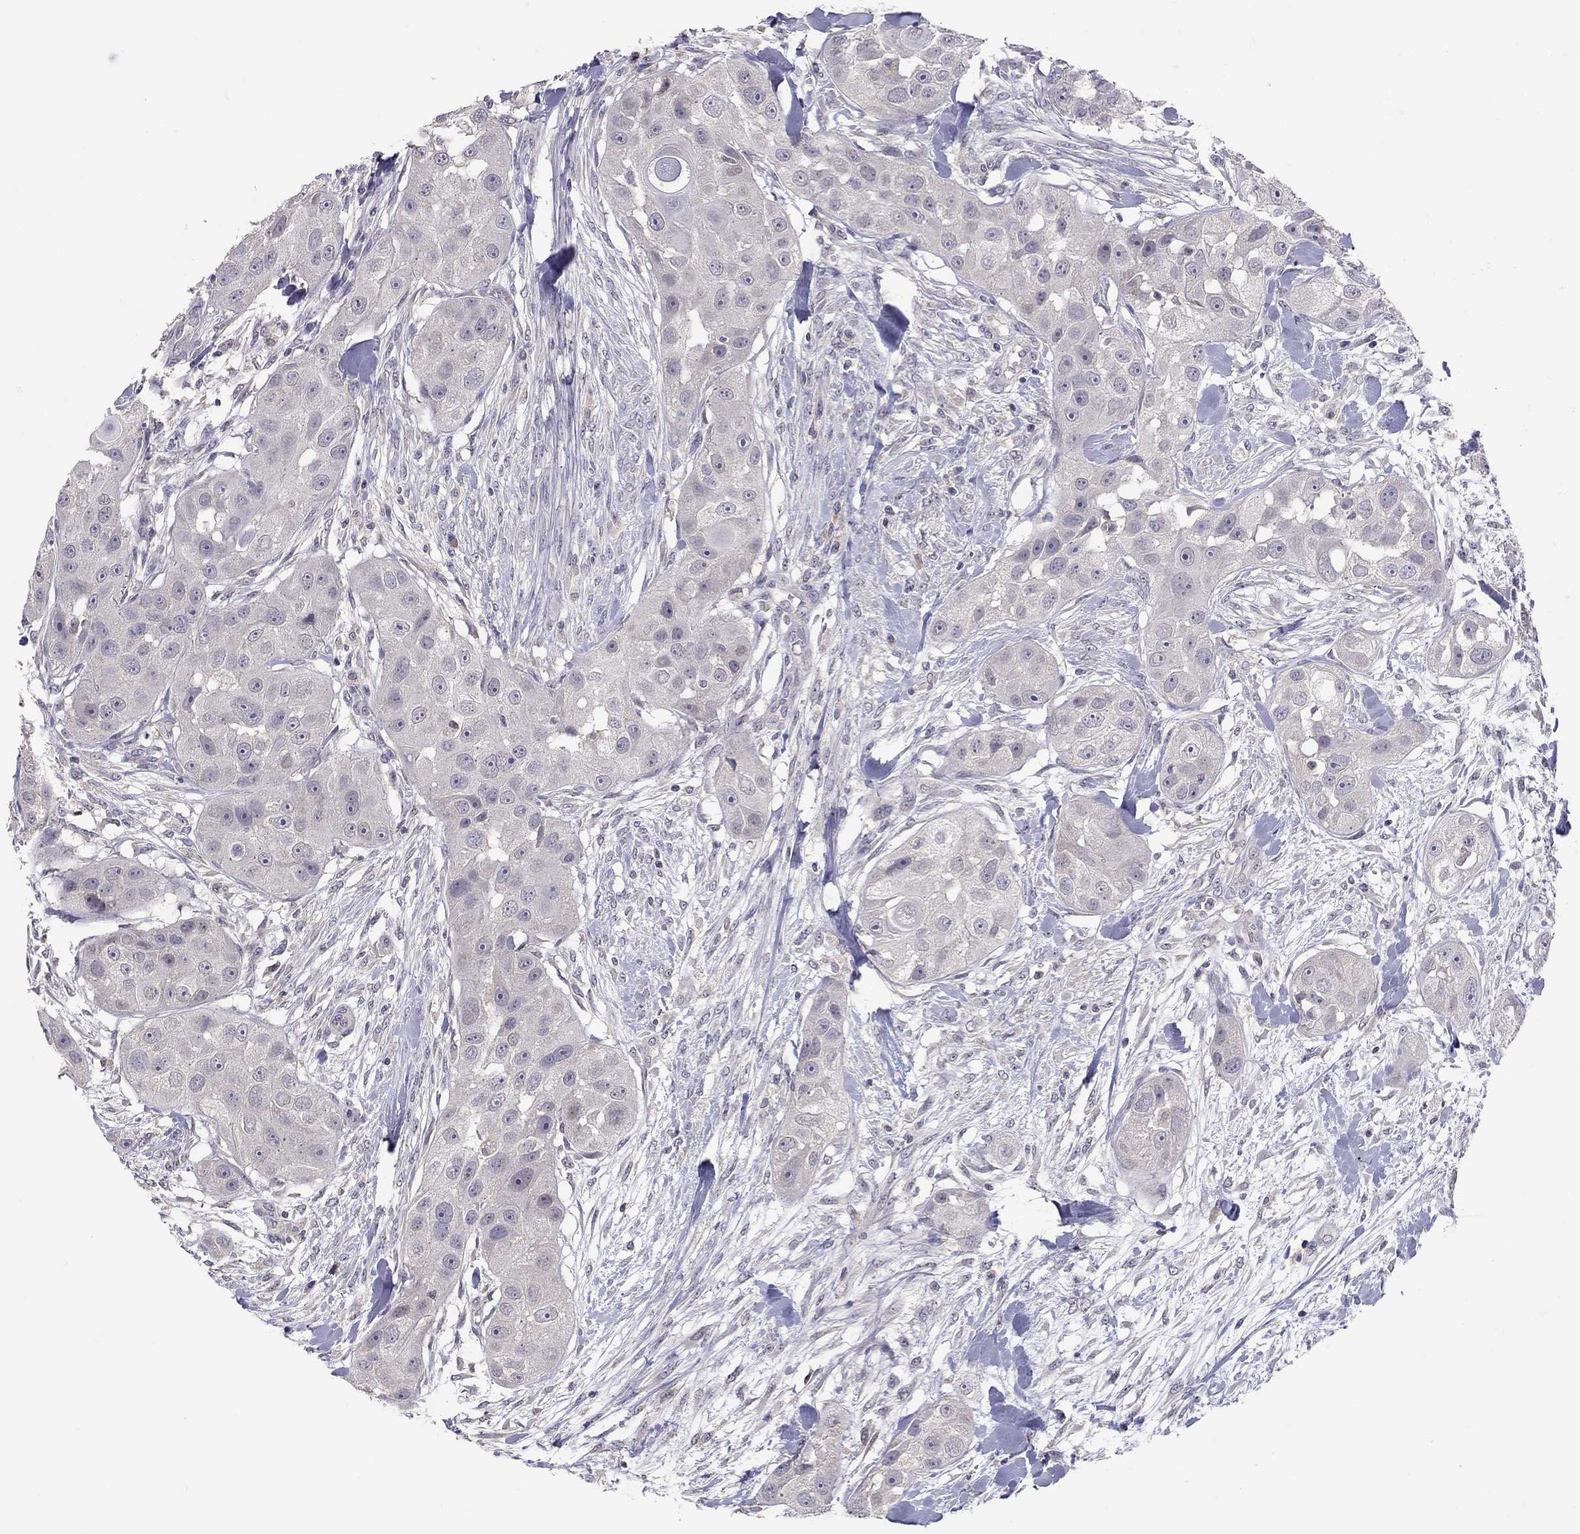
{"staining": {"intensity": "negative", "quantity": "none", "location": "none"}, "tissue": "head and neck cancer", "cell_type": "Tumor cells", "image_type": "cancer", "snomed": [{"axis": "morphology", "description": "Squamous cell carcinoma, NOS"}, {"axis": "topography", "description": "Head-Neck"}], "caption": "IHC photomicrograph of neoplastic tissue: head and neck squamous cell carcinoma stained with DAB (3,3'-diaminobenzidine) demonstrates no significant protein staining in tumor cells.", "gene": "RTP5", "patient": {"sex": "male", "age": 51}}